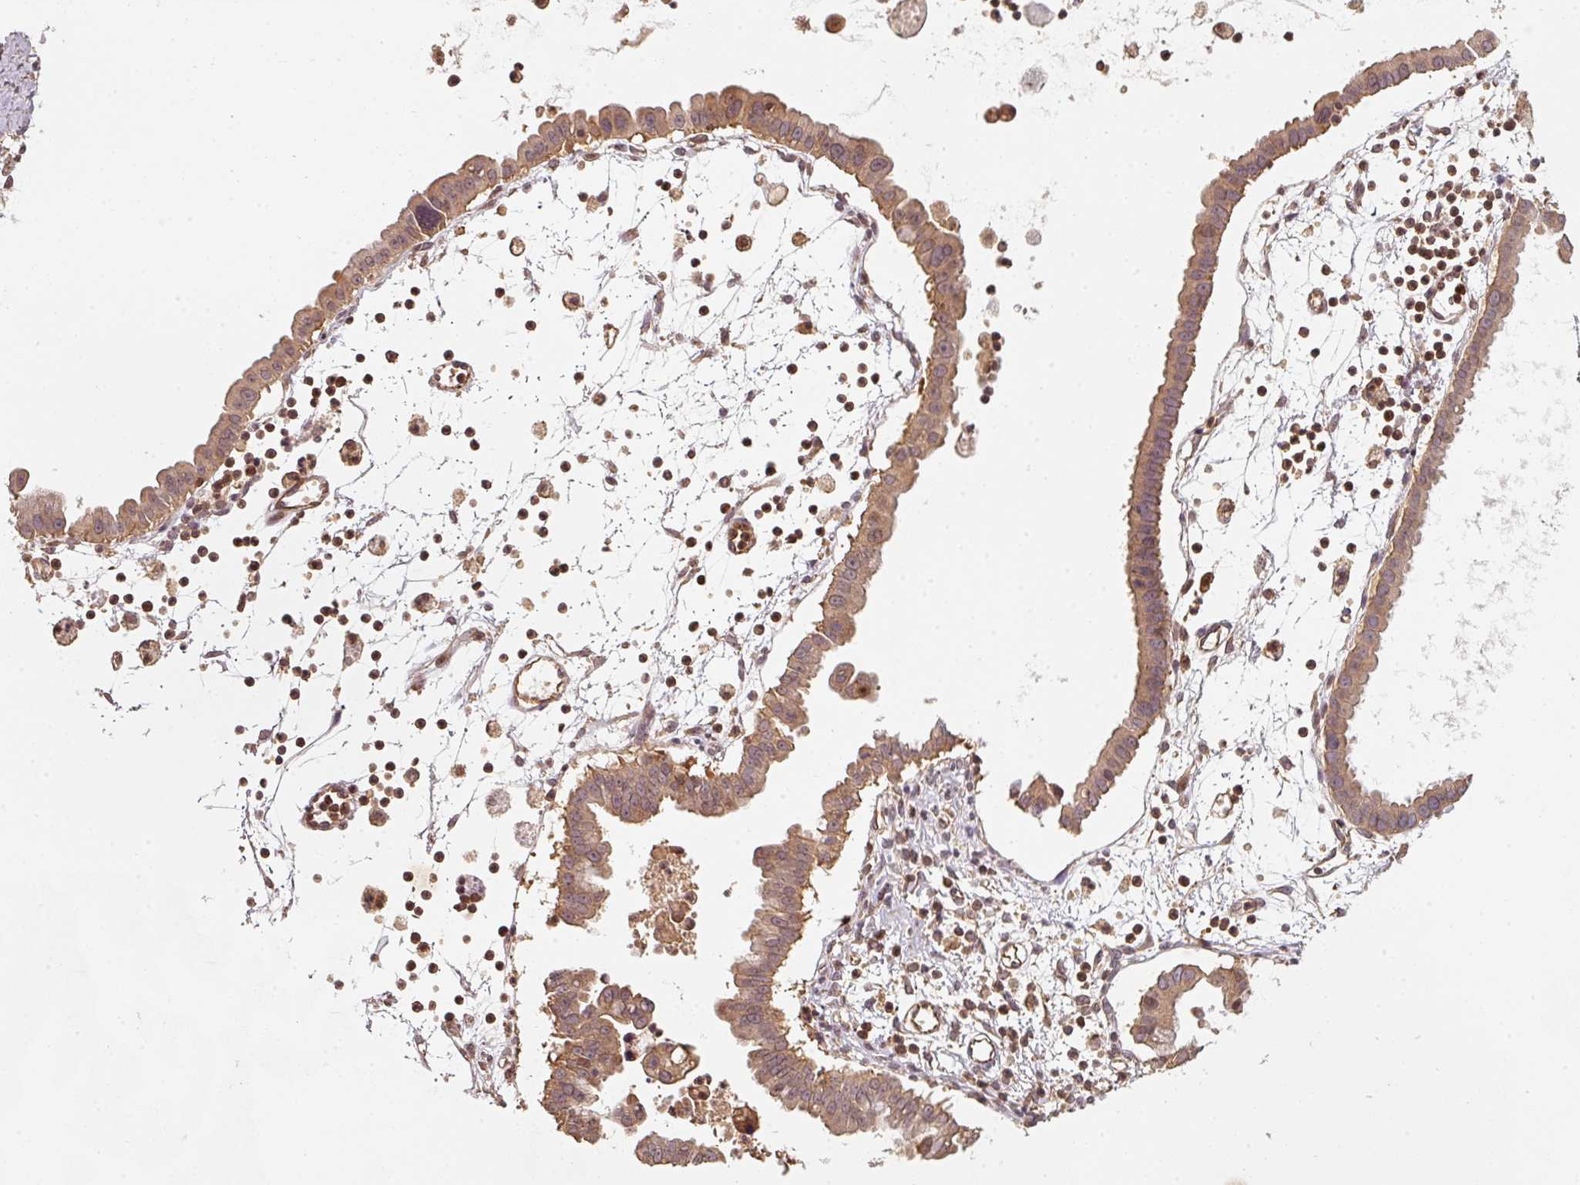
{"staining": {"intensity": "moderate", "quantity": ">75%", "location": "cytoplasmic/membranous"}, "tissue": "ovarian cancer", "cell_type": "Tumor cells", "image_type": "cancer", "snomed": [{"axis": "morphology", "description": "Cystadenocarcinoma, mucinous, NOS"}, {"axis": "topography", "description": "Ovary"}], "caption": "IHC photomicrograph of neoplastic tissue: human mucinous cystadenocarcinoma (ovarian) stained using immunohistochemistry (IHC) exhibits medium levels of moderate protein expression localized specifically in the cytoplasmic/membranous of tumor cells, appearing as a cytoplasmic/membranous brown color.", "gene": "RRAS2", "patient": {"sex": "female", "age": 61}}